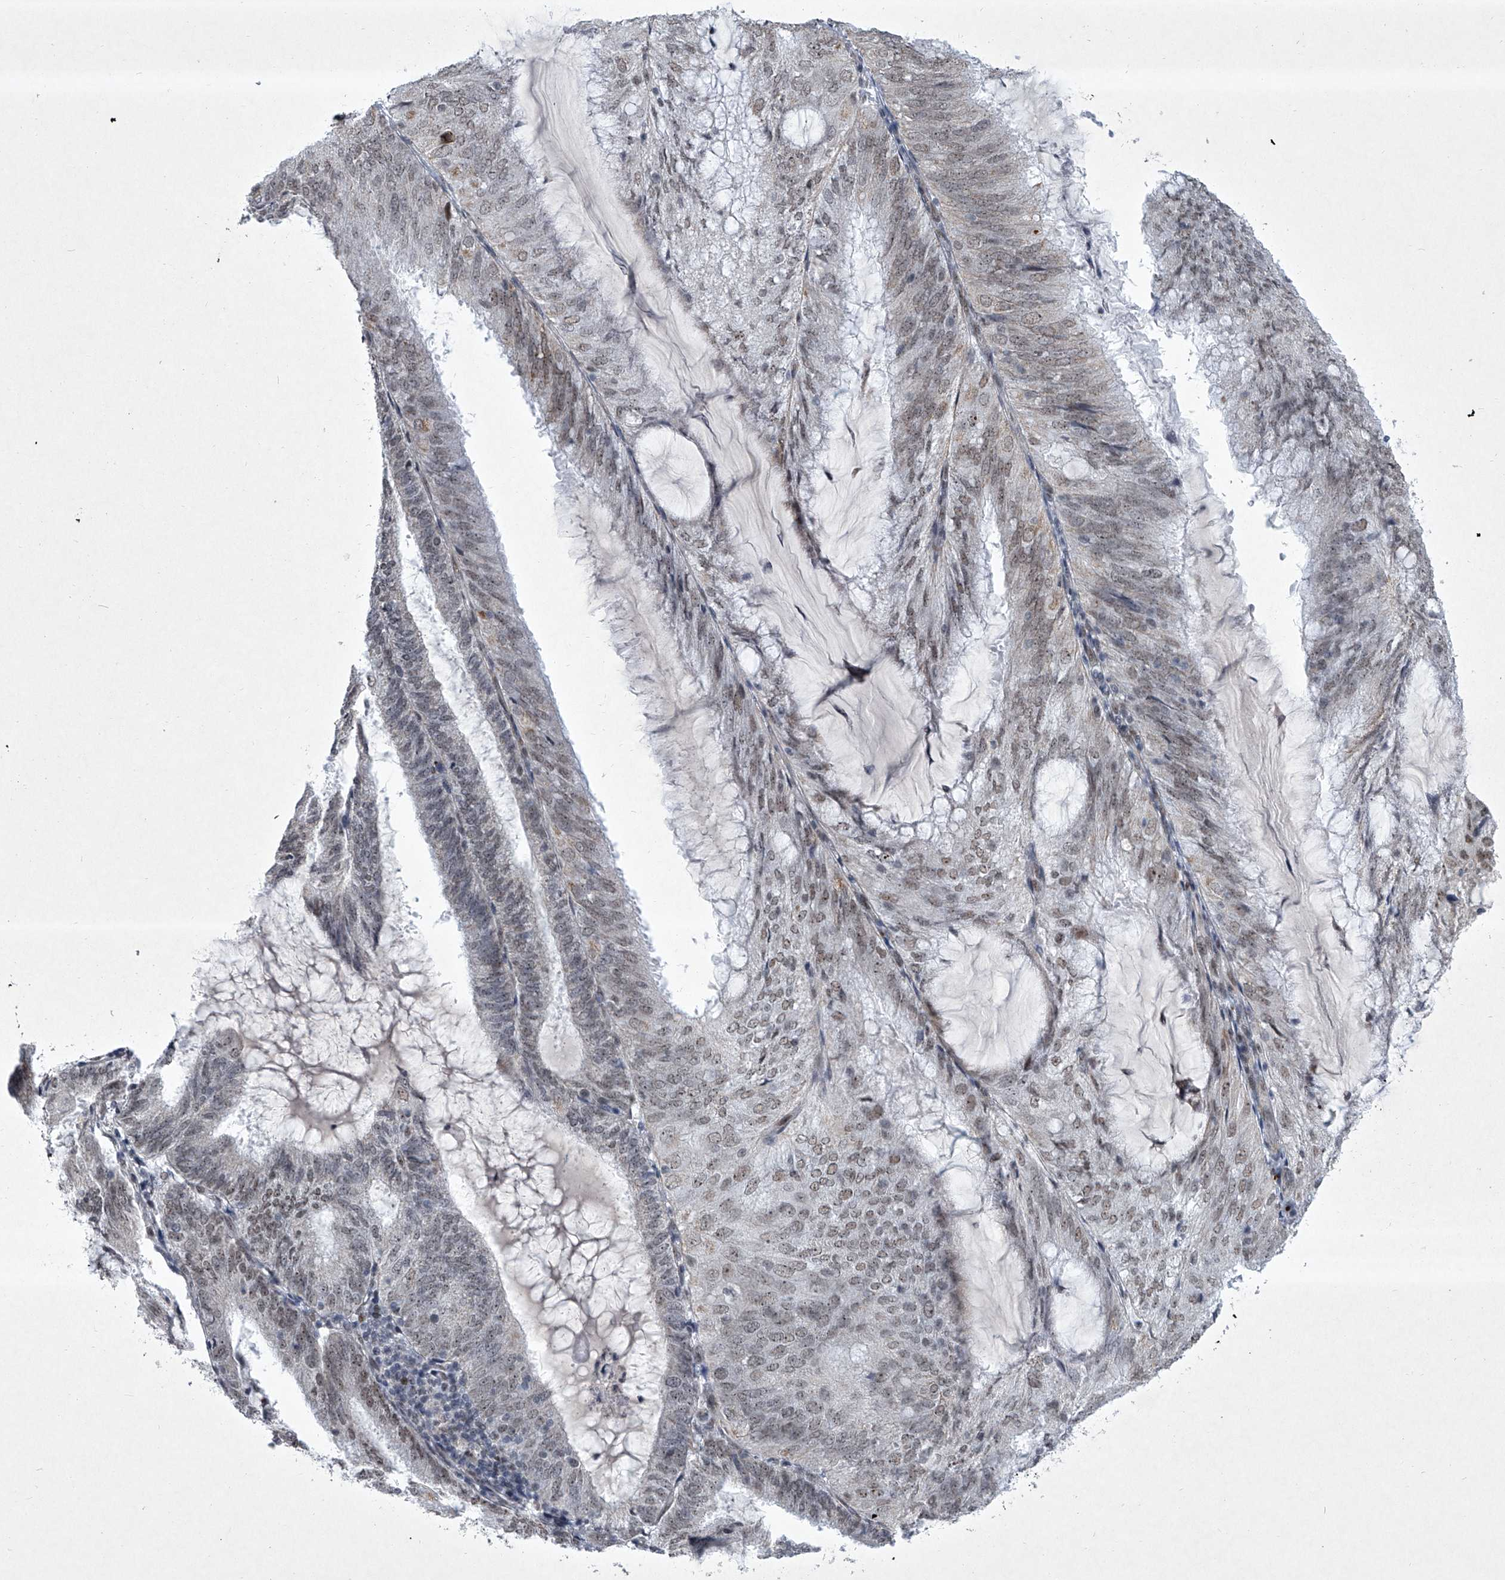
{"staining": {"intensity": "weak", "quantity": "25%-75%", "location": "nuclear"}, "tissue": "endometrial cancer", "cell_type": "Tumor cells", "image_type": "cancer", "snomed": [{"axis": "morphology", "description": "Adenocarcinoma, NOS"}, {"axis": "topography", "description": "Endometrium"}], "caption": "Weak nuclear staining is identified in approximately 25%-75% of tumor cells in adenocarcinoma (endometrial). The staining was performed using DAB (3,3'-diaminobenzidine), with brown indicating positive protein expression. Nuclei are stained blue with hematoxylin.", "gene": "MLLT1", "patient": {"sex": "female", "age": 81}}